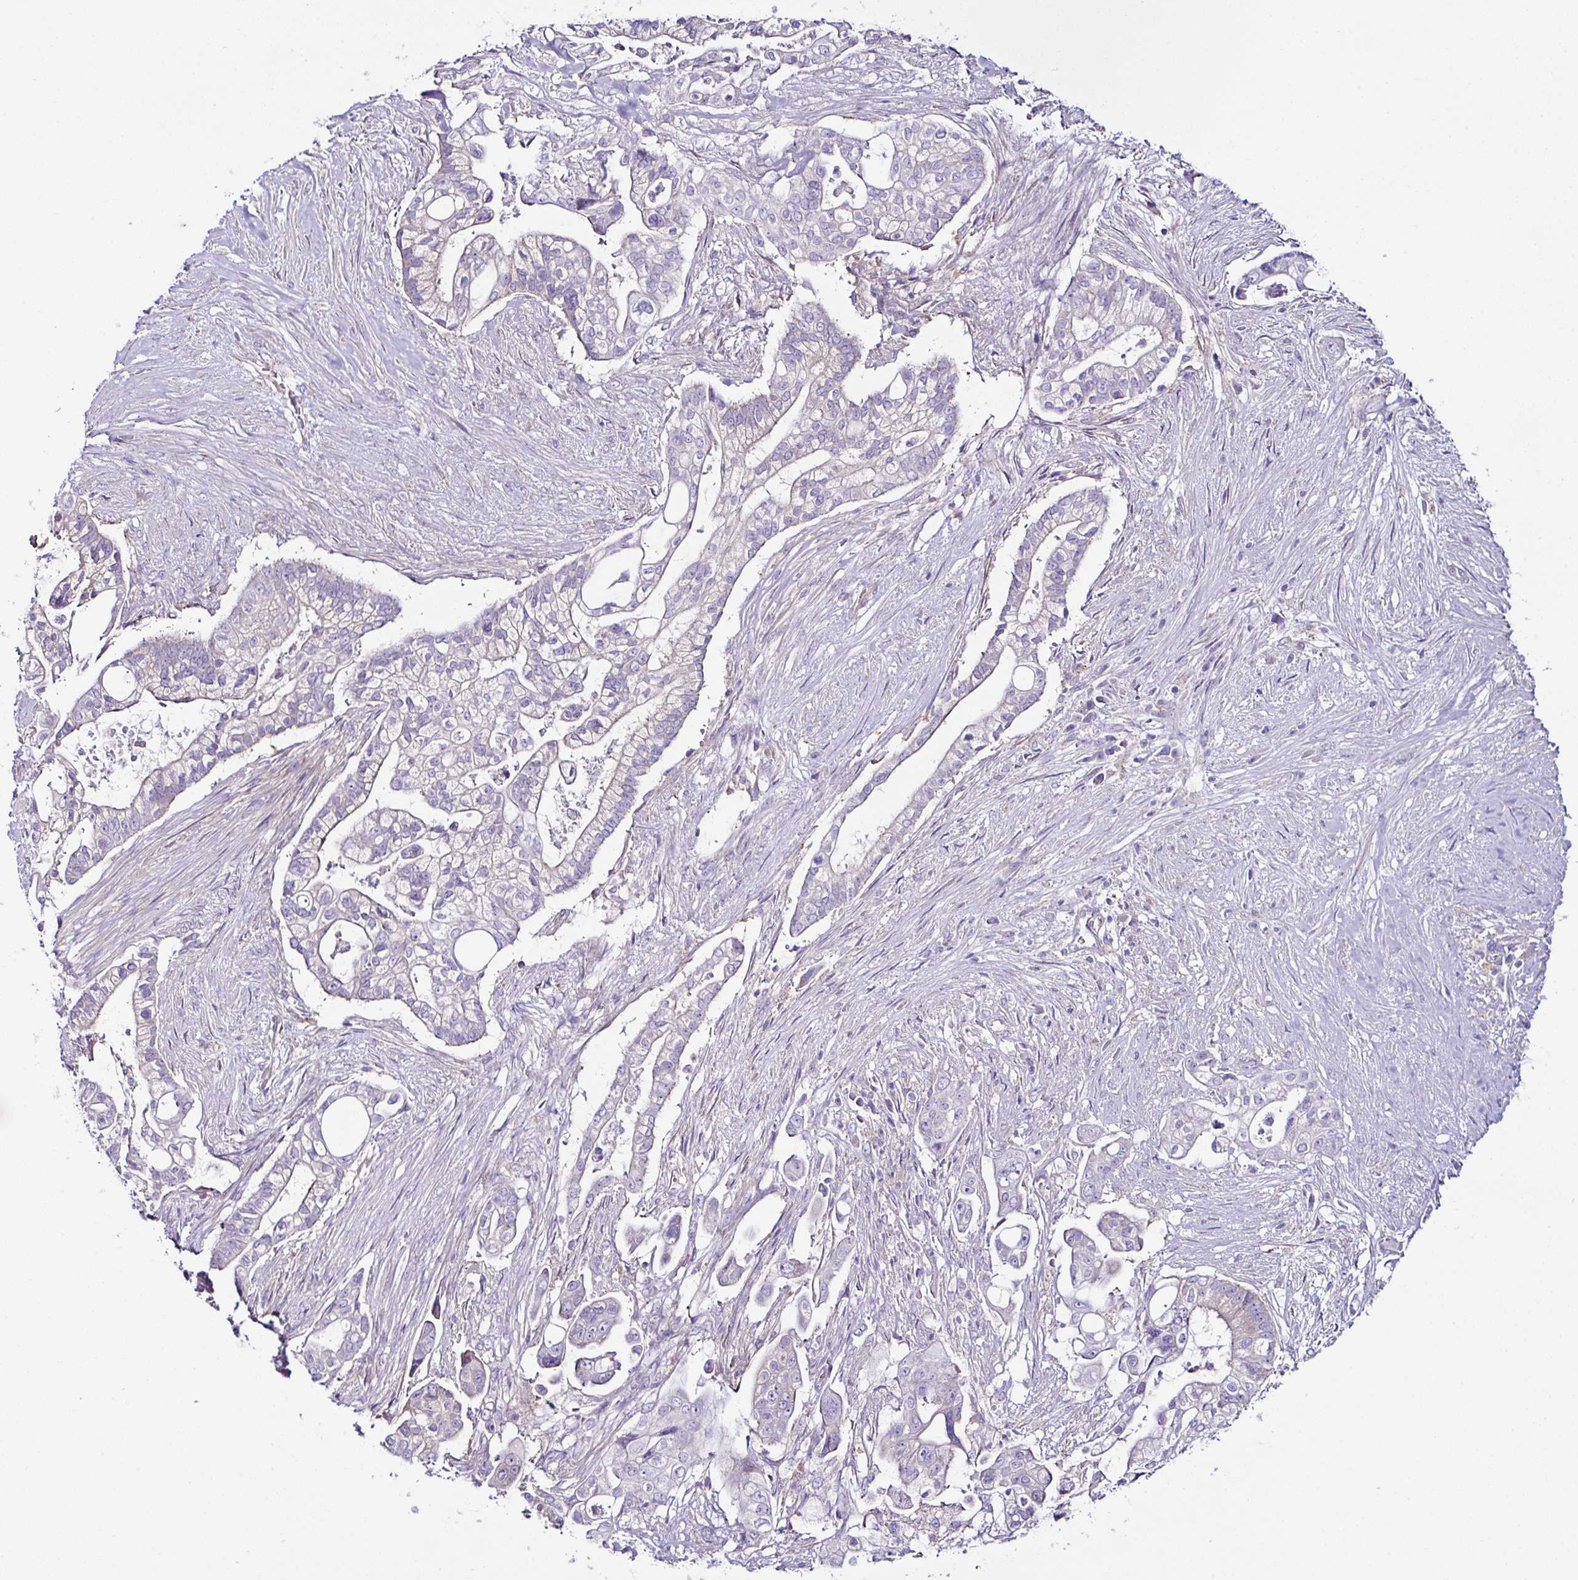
{"staining": {"intensity": "negative", "quantity": "none", "location": "none"}, "tissue": "pancreatic cancer", "cell_type": "Tumor cells", "image_type": "cancer", "snomed": [{"axis": "morphology", "description": "Adenocarcinoma, NOS"}, {"axis": "topography", "description": "Pancreas"}], "caption": "Tumor cells show no significant positivity in adenocarcinoma (pancreatic). The staining is performed using DAB (3,3'-diaminobenzidine) brown chromogen with nuclei counter-stained in using hematoxylin.", "gene": "OR4P4", "patient": {"sex": "female", "age": 69}}